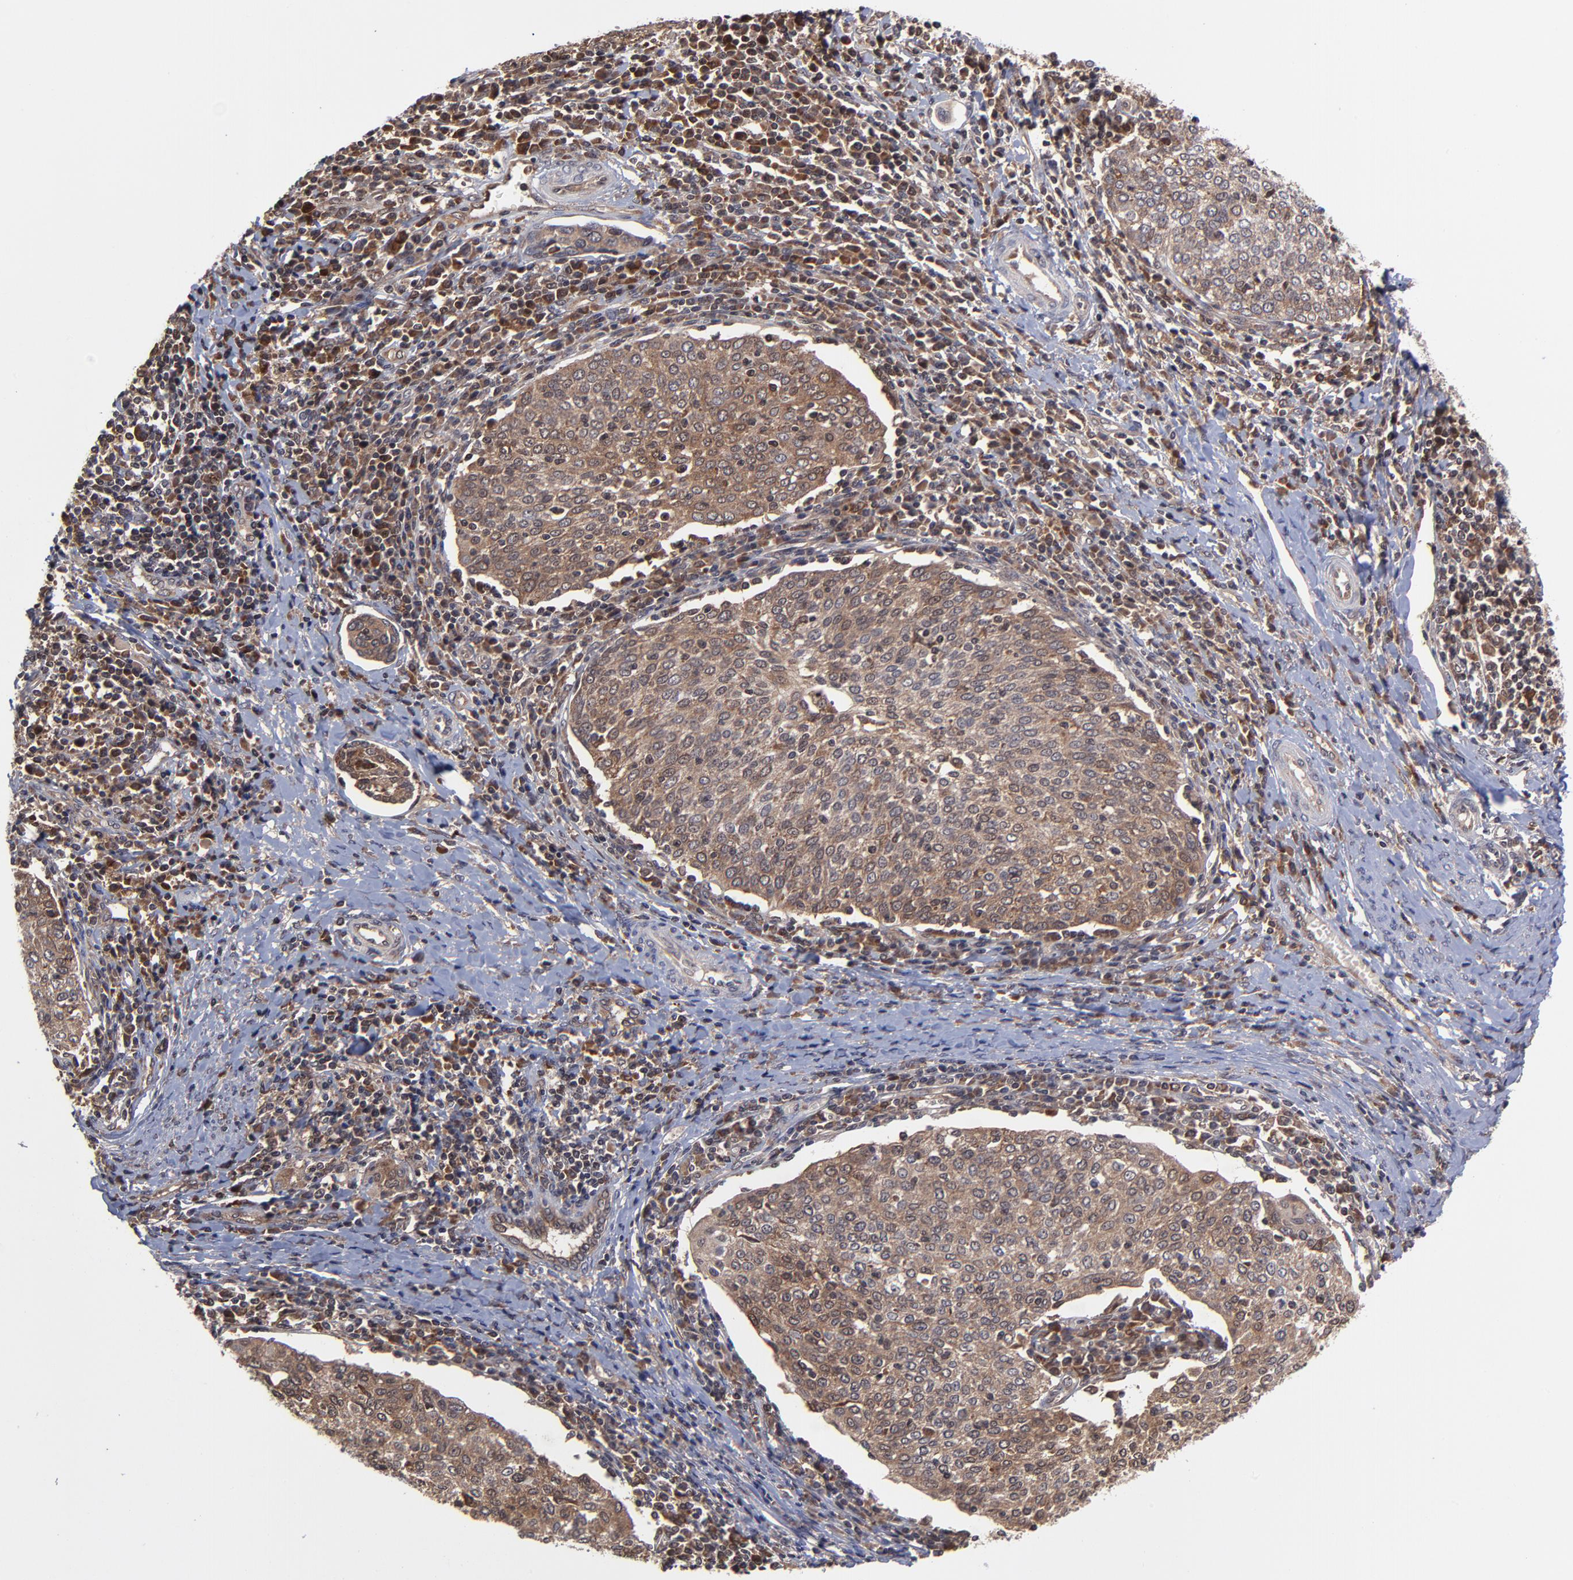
{"staining": {"intensity": "moderate", "quantity": "25%-75%", "location": "cytoplasmic/membranous"}, "tissue": "cervical cancer", "cell_type": "Tumor cells", "image_type": "cancer", "snomed": [{"axis": "morphology", "description": "Squamous cell carcinoma, NOS"}, {"axis": "topography", "description": "Cervix"}], "caption": "There is medium levels of moderate cytoplasmic/membranous positivity in tumor cells of cervical squamous cell carcinoma, as demonstrated by immunohistochemical staining (brown color).", "gene": "UBE2L6", "patient": {"sex": "female", "age": 40}}